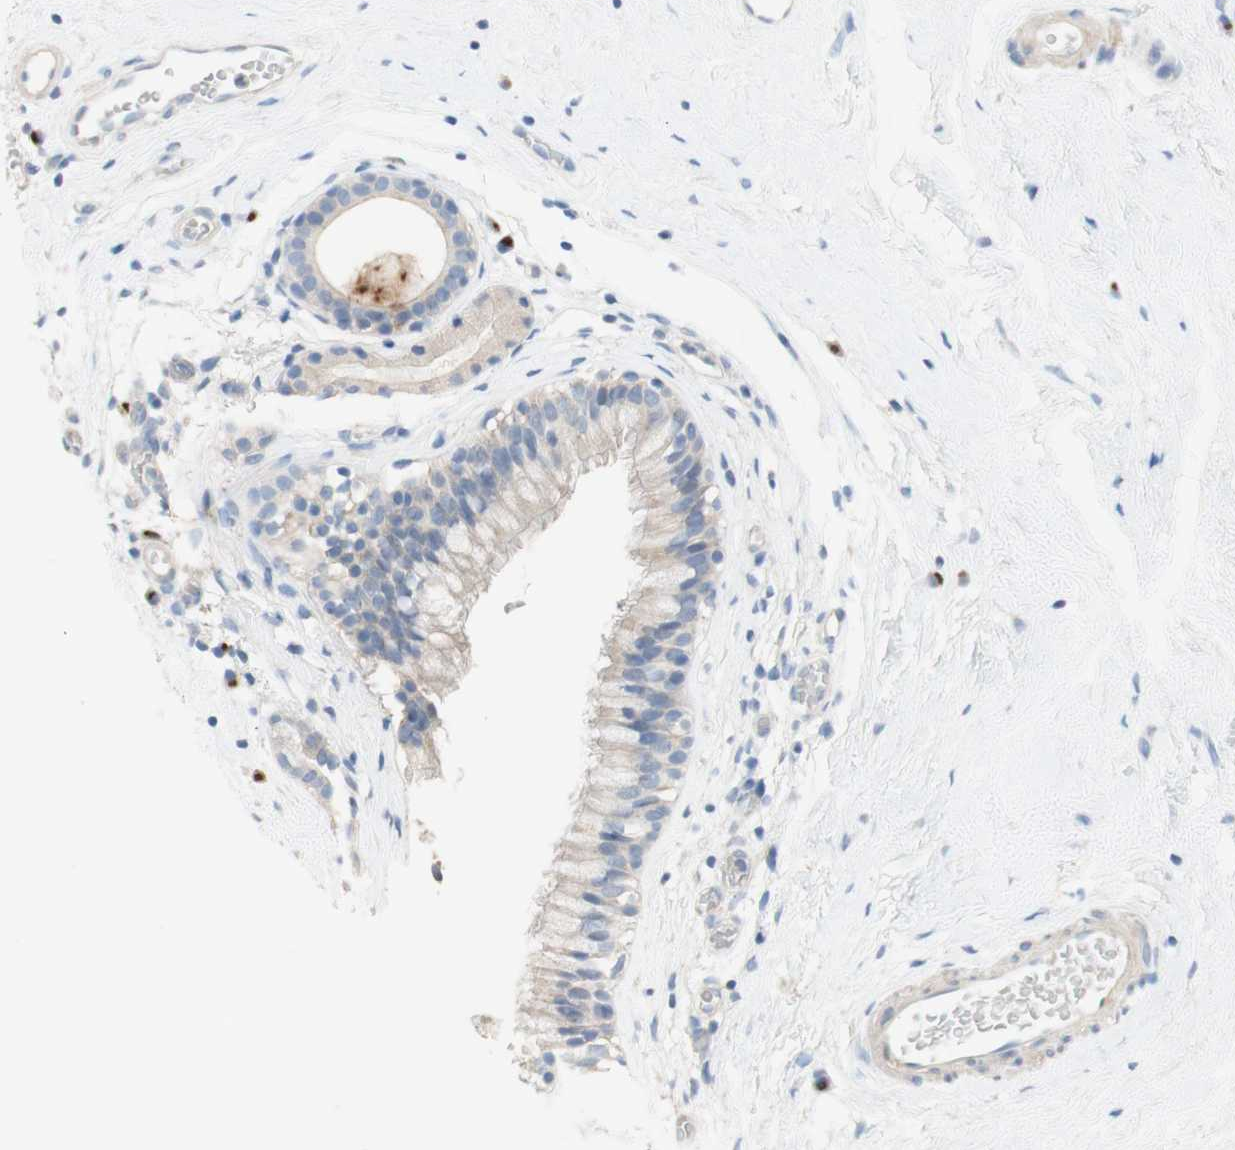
{"staining": {"intensity": "negative", "quantity": "none", "location": "none"}, "tissue": "nasopharynx", "cell_type": "Respiratory epithelial cells", "image_type": "normal", "snomed": [{"axis": "morphology", "description": "Normal tissue, NOS"}, {"axis": "morphology", "description": "Inflammation, NOS"}, {"axis": "topography", "description": "Nasopharynx"}], "caption": "Immunohistochemistry (IHC) of benign nasopharynx reveals no staining in respiratory epithelial cells. (DAB immunohistochemistry (IHC) with hematoxylin counter stain).", "gene": "MANEA", "patient": {"sex": "male", "age": 48}}